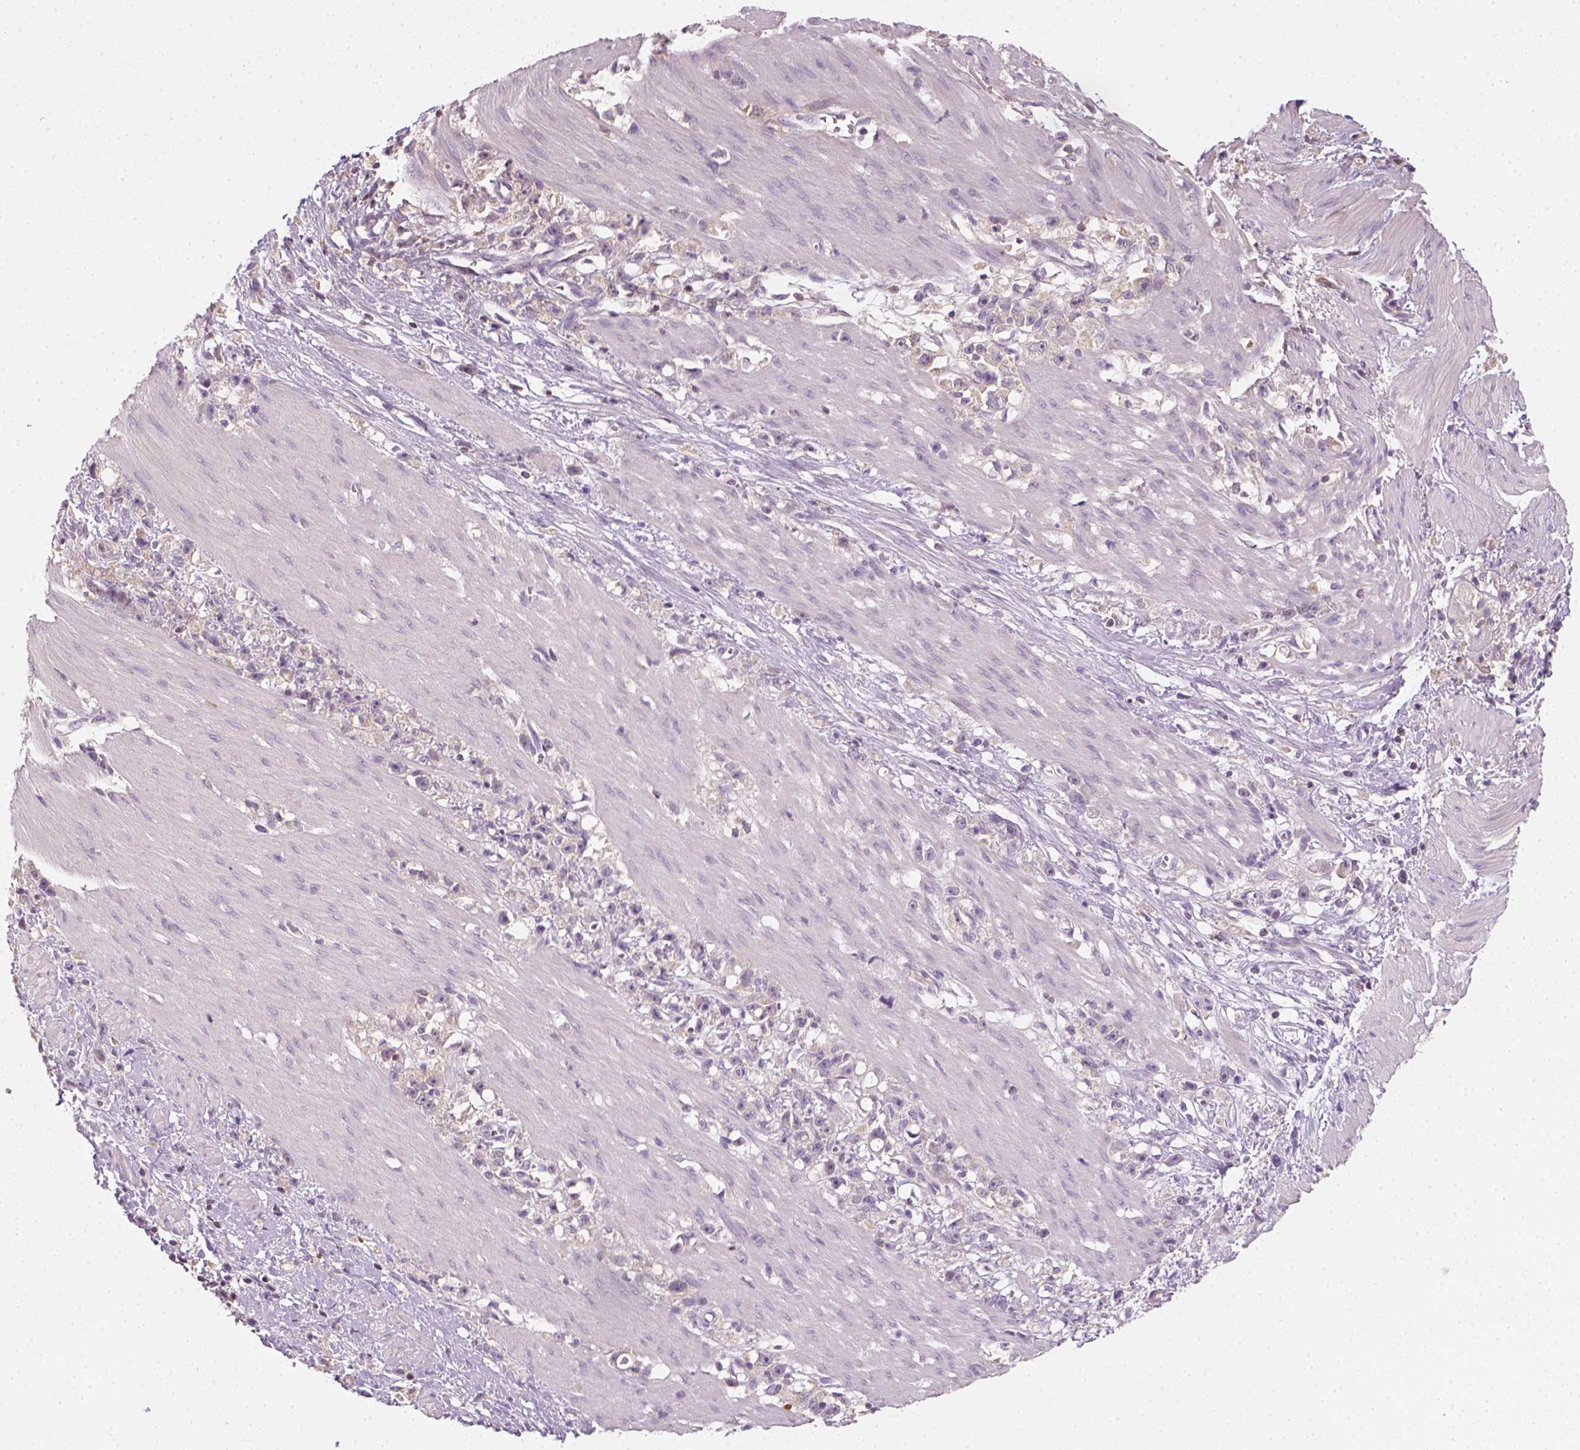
{"staining": {"intensity": "negative", "quantity": "none", "location": "none"}, "tissue": "stomach cancer", "cell_type": "Tumor cells", "image_type": "cancer", "snomed": [{"axis": "morphology", "description": "Adenocarcinoma, NOS"}, {"axis": "topography", "description": "Stomach"}], "caption": "This is a histopathology image of immunohistochemistry staining of stomach adenocarcinoma, which shows no expression in tumor cells.", "gene": "EPHB1", "patient": {"sex": "female", "age": 59}}